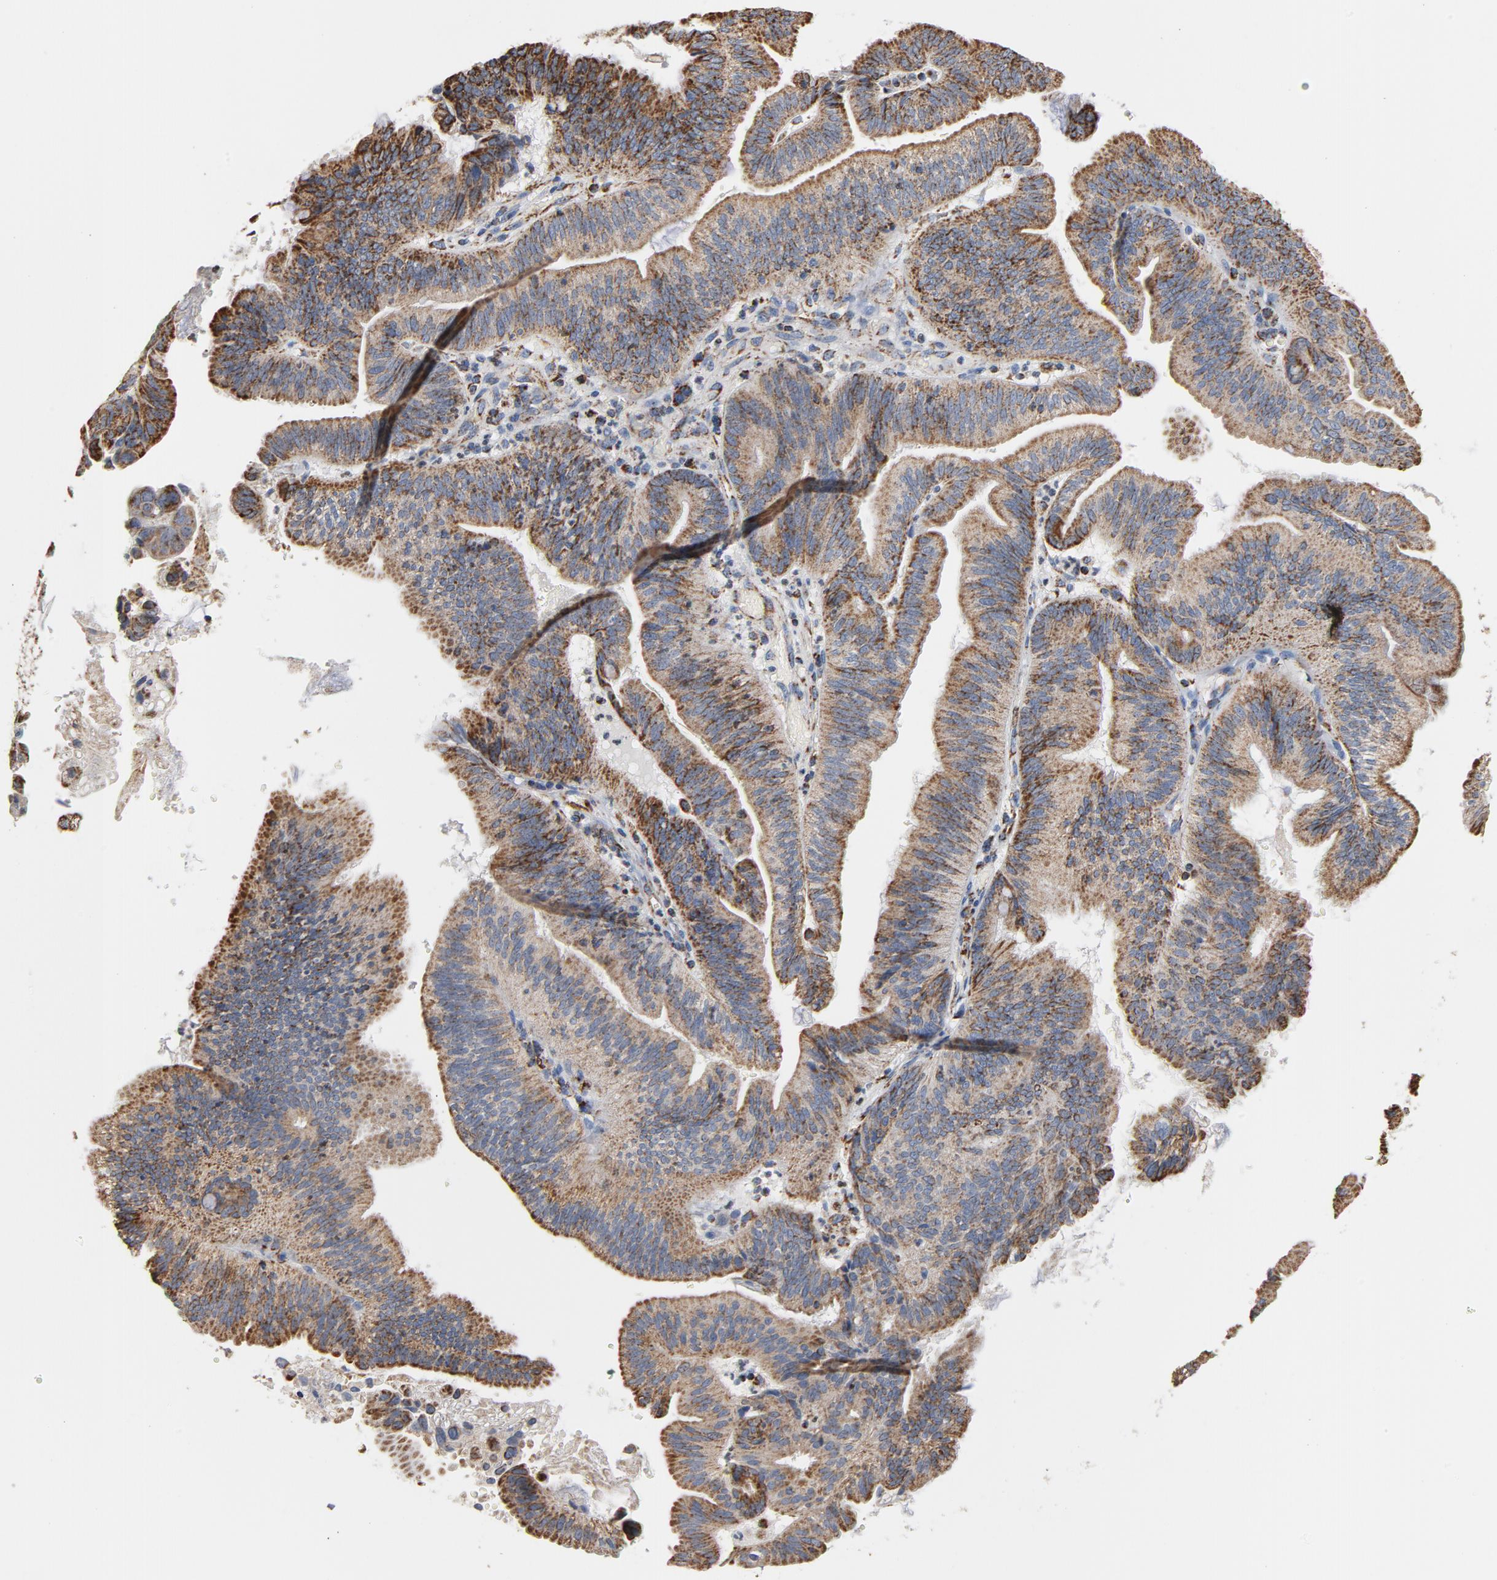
{"staining": {"intensity": "moderate", "quantity": ">75%", "location": "cytoplasmic/membranous"}, "tissue": "pancreatic cancer", "cell_type": "Tumor cells", "image_type": "cancer", "snomed": [{"axis": "morphology", "description": "Adenocarcinoma, NOS"}, {"axis": "topography", "description": "Pancreas"}], "caption": "High-magnification brightfield microscopy of pancreatic cancer (adenocarcinoma) stained with DAB (brown) and counterstained with hematoxylin (blue). tumor cells exhibit moderate cytoplasmic/membranous expression is appreciated in approximately>75% of cells. (DAB = brown stain, brightfield microscopy at high magnification).", "gene": "NDUFS4", "patient": {"sex": "male", "age": 82}}